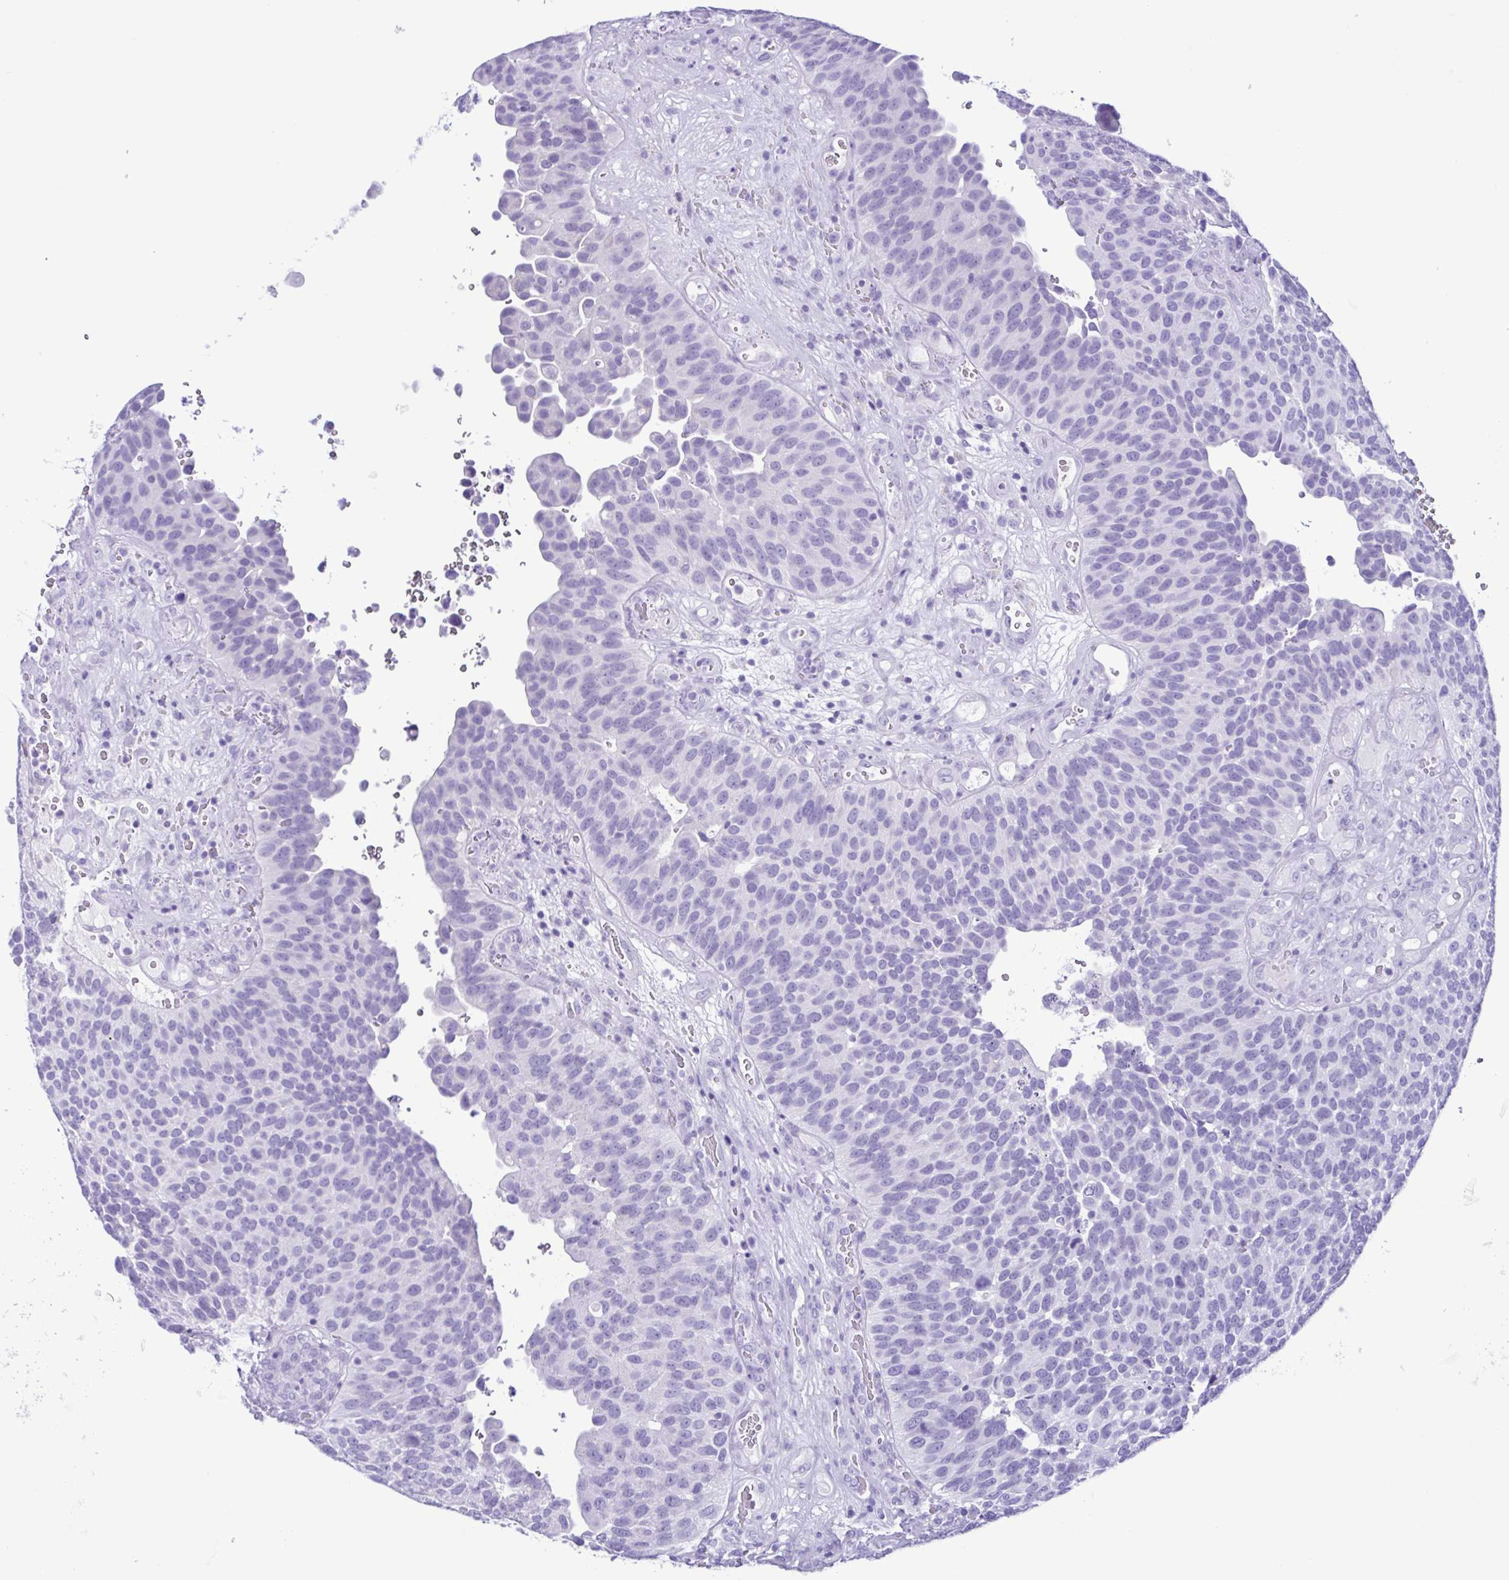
{"staining": {"intensity": "negative", "quantity": "none", "location": "none"}, "tissue": "urothelial cancer", "cell_type": "Tumor cells", "image_type": "cancer", "snomed": [{"axis": "morphology", "description": "Urothelial carcinoma, Low grade"}, {"axis": "topography", "description": "Urinary bladder"}], "caption": "Low-grade urothelial carcinoma was stained to show a protein in brown. There is no significant expression in tumor cells.", "gene": "SPATA16", "patient": {"sex": "male", "age": 76}}